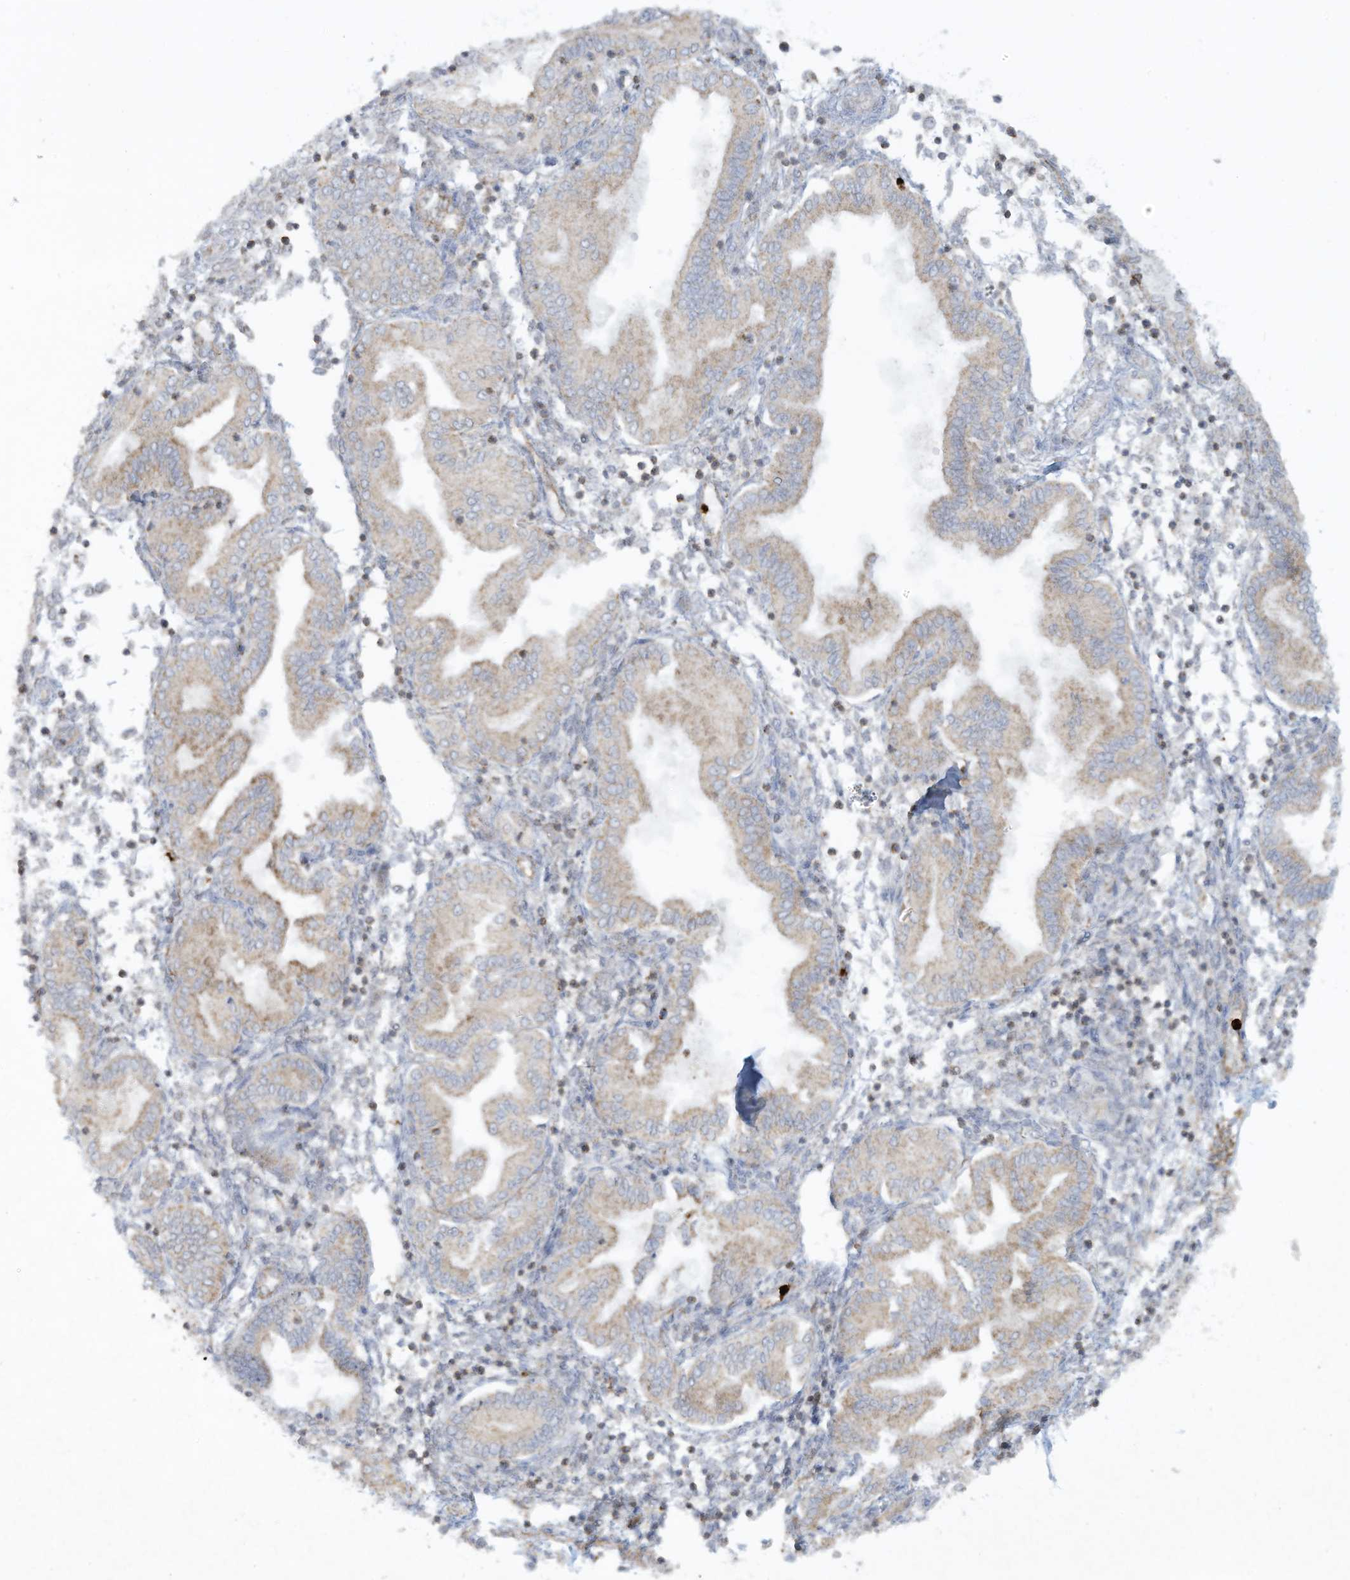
{"staining": {"intensity": "negative", "quantity": "none", "location": "none"}, "tissue": "endometrium", "cell_type": "Cells in endometrial stroma", "image_type": "normal", "snomed": [{"axis": "morphology", "description": "Normal tissue, NOS"}, {"axis": "topography", "description": "Endometrium"}], "caption": "Histopathology image shows no significant protein staining in cells in endometrial stroma of unremarkable endometrium.", "gene": "CHRNA4", "patient": {"sex": "female", "age": 53}}